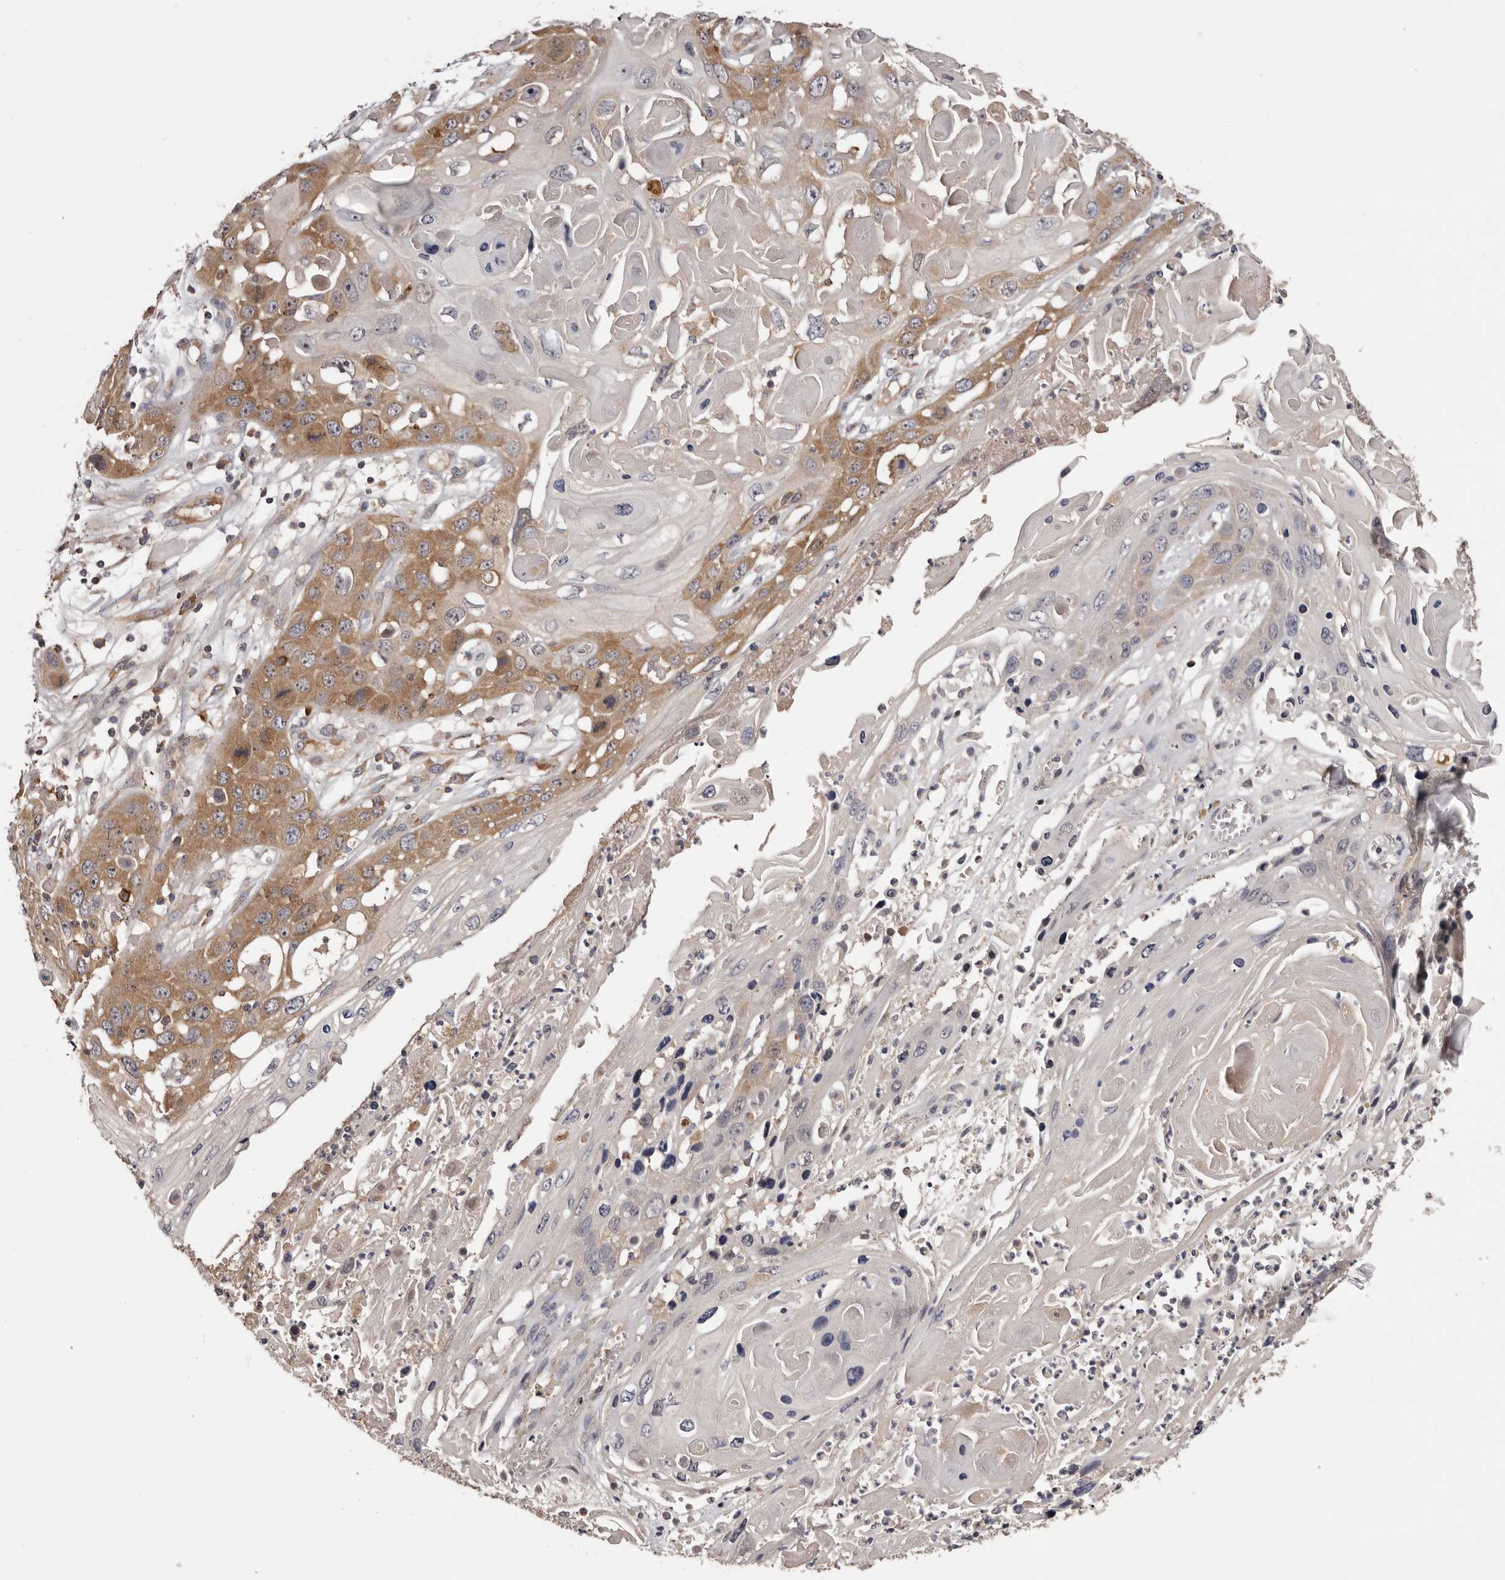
{"staining": {"intensity": "moderate", "quantity": ">75%", "location": "cytoplasmic/membranous"}, "tissue": "skin cancer", "cell_type": "Tumor cells", "image_type": "cancer", "snomed": [{"axis": "morphology", "description": "Squamous cell carcinoma, NOS"}, {"axis": "topography", "description": "Skin"}], "caption": "Human squamous cell carcinoma (skin) stained with a protein marker shows moderate staining in tumor cells.", "gene": "LTV1", "patient": {"sex": "male", "age": 55}}